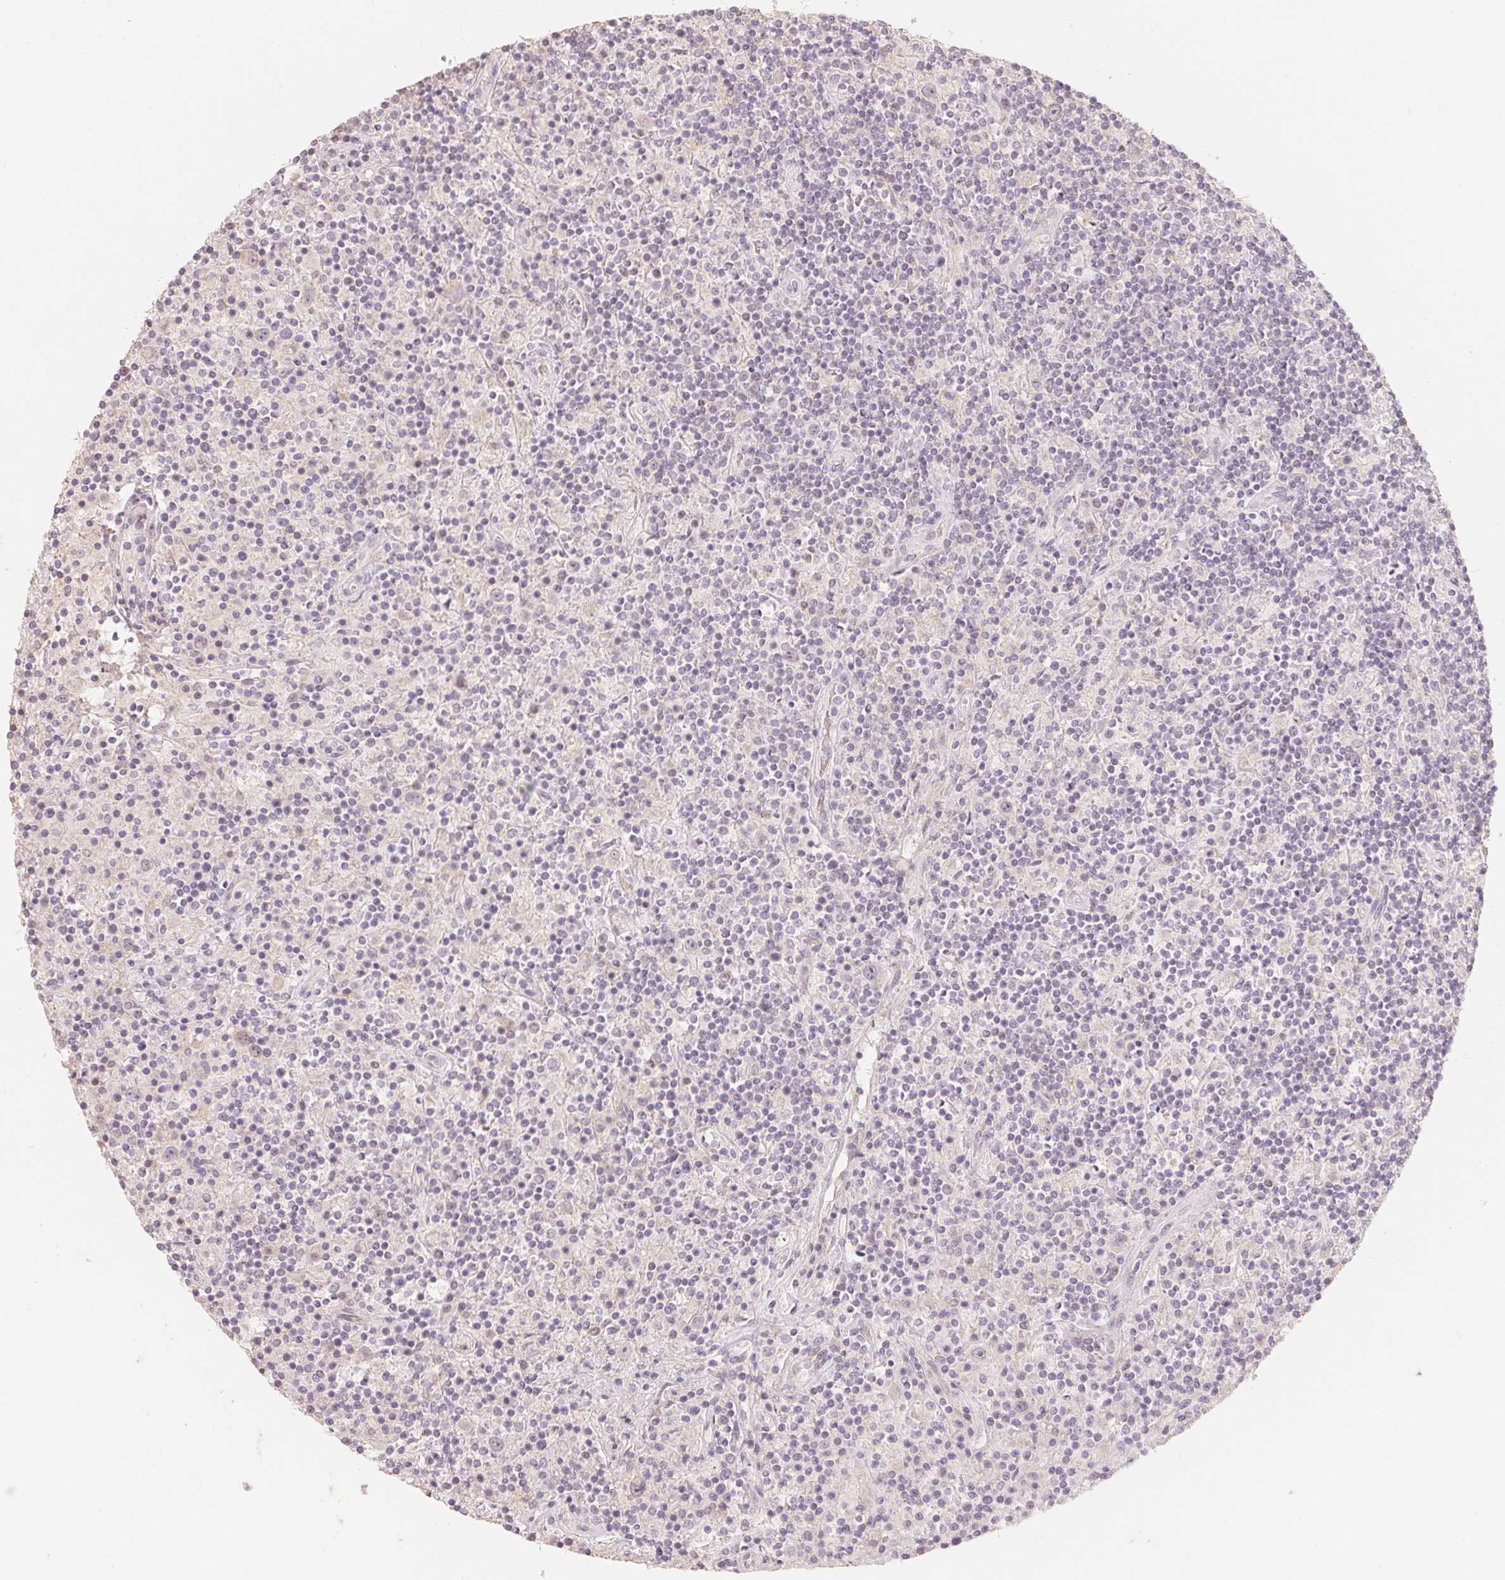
{"staining": {"intensity": "negative", "quantity": "none", "location": "none"}, "tissue": "lymphoma", "cell_type": "Tumor cells", "image_type": "cancer", "snomed": [{"axis": "morphology", "description": "Hodgkin's disease, NOS"}, {"axis": "topography", "description": "Lymph node"}], "caption": "The histopathology image displays no staining of tumor cells in Hodgkin's disease. Nuclei are stained in blue.", "gene": "TP53AIP1", "patient": {"sex": "male", "age": 70}}